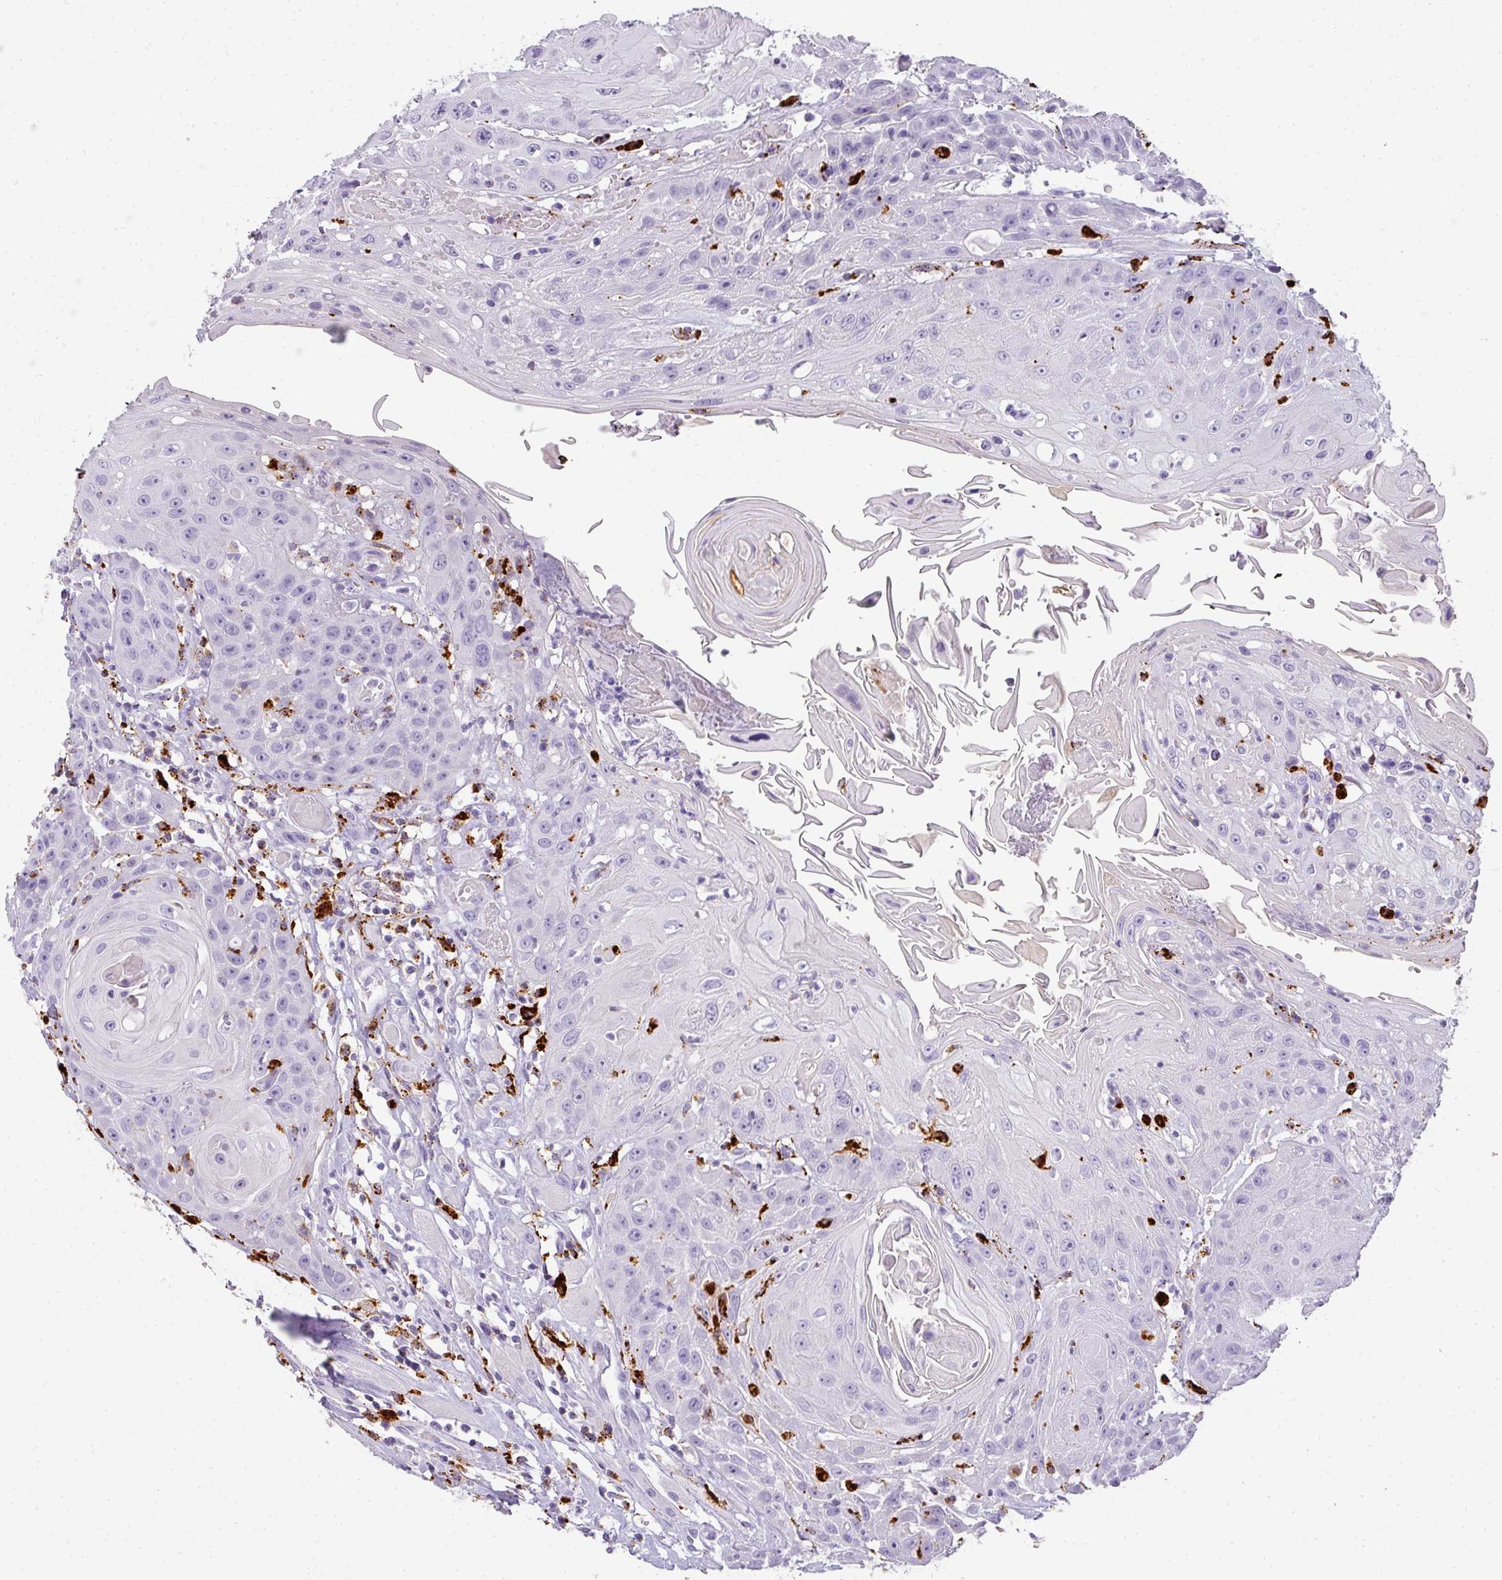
{"staining": {"intensity": "negative", "quantity": "none", "location": "none"}, "tissue": "head and neck cancer", "cell_type": "Tumor cells", "image_type": "cancer", "snomed": [{"axis": "morphology", "description": "Squamous cell carcinoma, NOS"}, {"axis": "topography", "description": "Head-Neck"}], "caption": "A photomicrograph of human head and neck squamous cell carcinoma is negative for staining in tumor cells.", "gene": "MMACHC", "patient": {"sex": "female", "age": 59}}